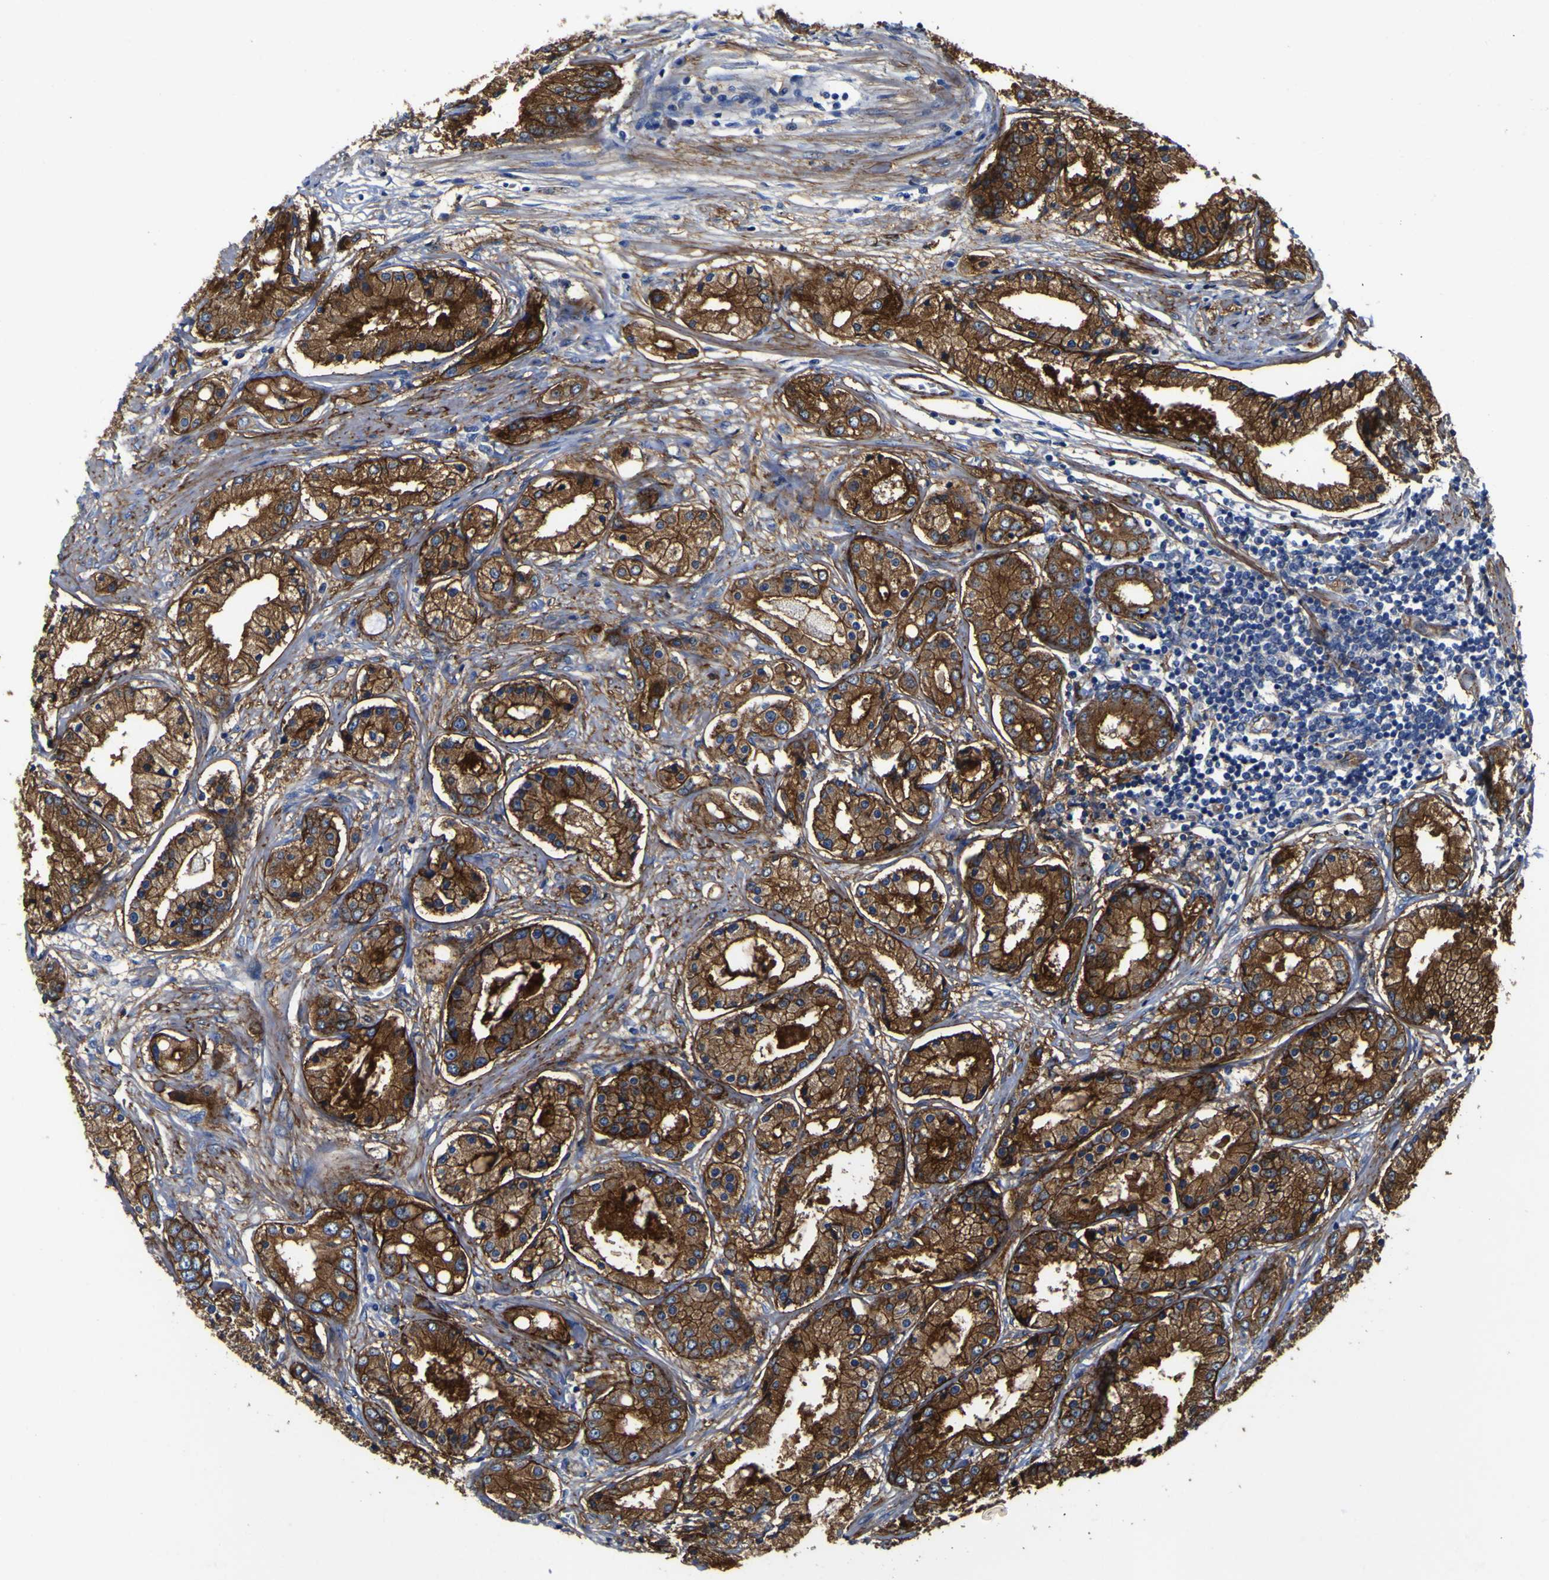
{"staining": {"intensity": "moderate", "quantity": ">75%", "location": "cytoplasmic/membranous"}, "tissue": "prostate cancer", "cell_type": "Tumor cells", "image_type": "cancer", "snomed": [{"axis": "morphology", "description": "Adenocarcinoma, High grade"}, {"axis": "topography", "description": "Prostate"}], "caption": "Tumor cells demonstrate medium levels of moderate cytoplasmic/membranous staining in about >75% of cells in human prostate cancer (high-grade adenocarcinoma). The protein of interest is shown in brown color, while the nuclei are stained blue.", "gene": "CD151", "patient": {"sex": "male", "age": 59}}